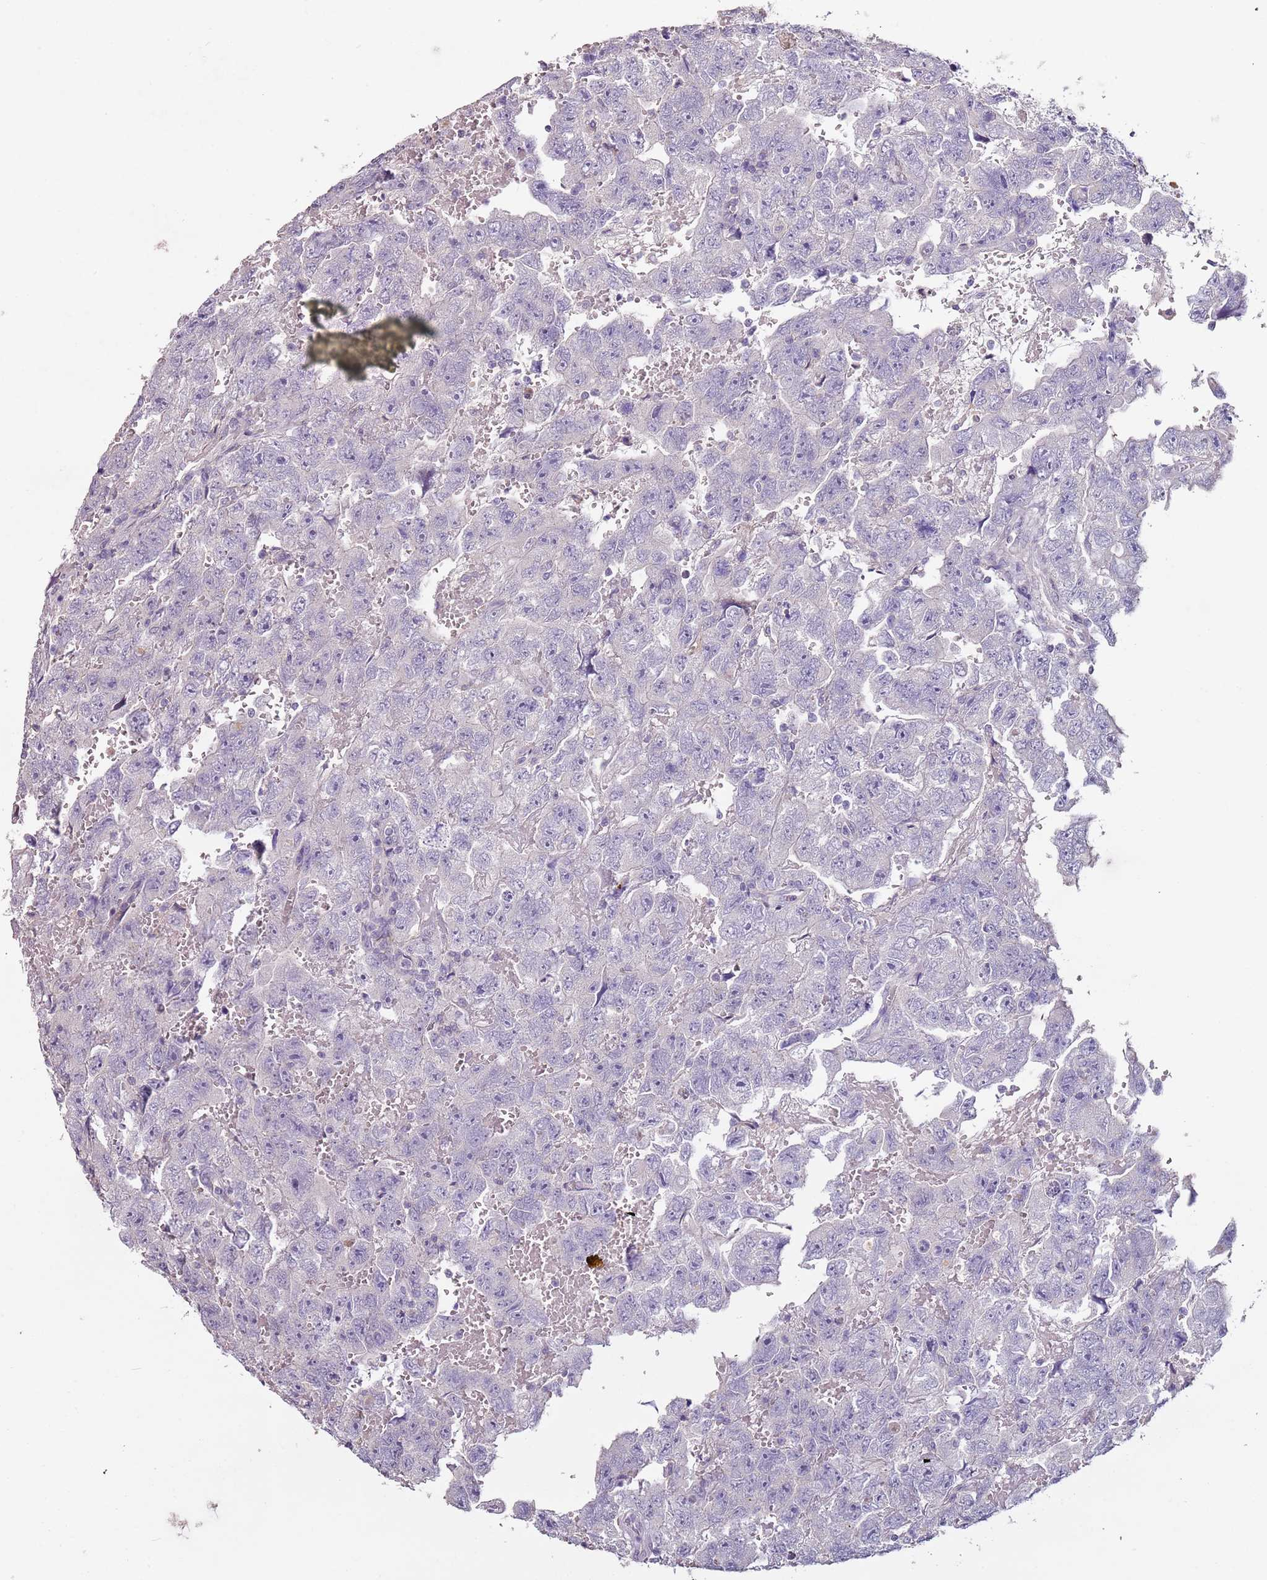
{"staining": {"intensity": "negative", "quantity": "none", "location": "none"}, "tissue": "testis cancer", "cell_type": "Tumor cells", "image_type": "cancer", "snomed": [{"axis": "morphology", "description": "Carcinoma, Embryonal, NOS"}, {"axis": "topography", "description": "Testis"}], "caption": "Tumor cells are negative for brown protein staining in testis cancer (embryonal carcinoma).", "gene": "MDH1", "patient": {"sex": "male", "age": 45}}